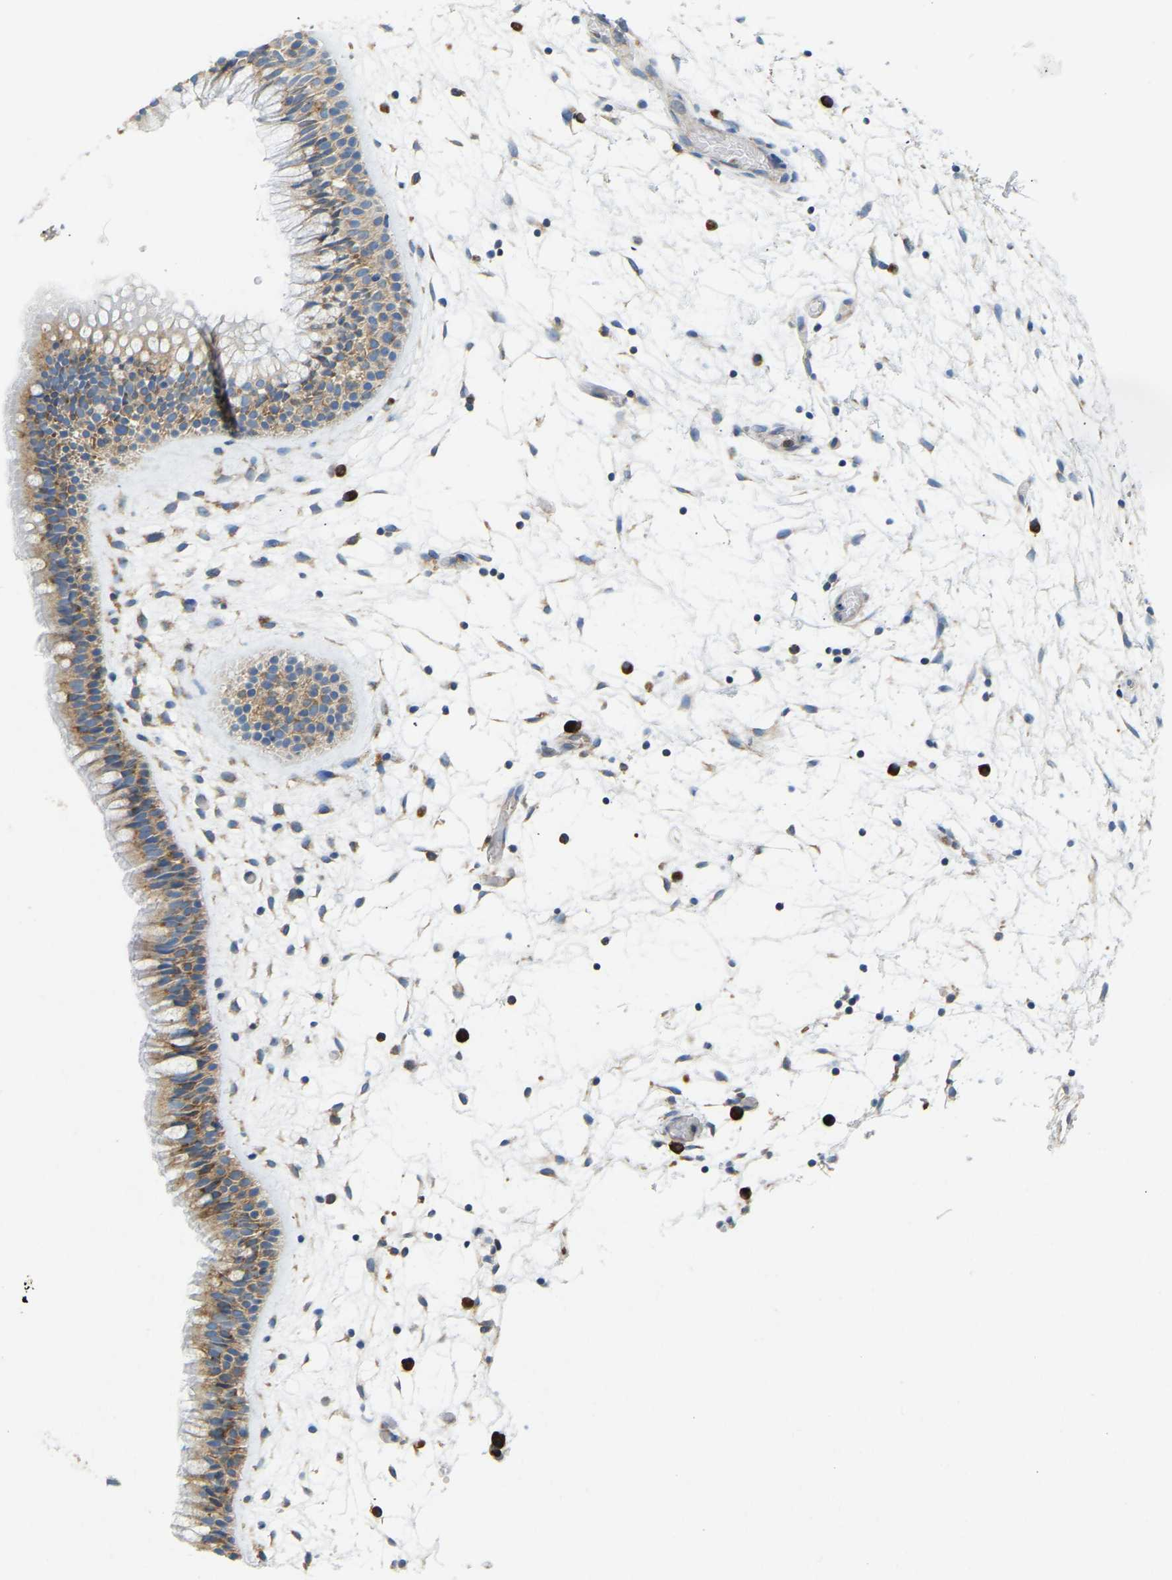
{"staining": {"intensity": "moderate", "quantity": ">75%", "location": "cytoplasmic/membranous"}, "tissue": "nasopharynx", "cell_type": "Respiratory epithelial cells", "image_type": "normal", "snomed": [{"axis": "morphology", "description": "Normal tissue, NOS"}, {"axis": "morphology", "description": "Inflammation, NOS"}, {"axis": "topography", "description": "Nasopharynx"}], "caption": "A brown stain labels moderate cytoplasmic/membranous expression of a protein in respiratory epithelial cells of unremarkable nasopharynx. The protein is stained brown, and the nuclei are stained in blue (DAB (3,3'-diaminobenzidine) IHC with brightfield microscopy, high magnification).", "gene": "SND1", "patient": {"sex": "male", "age": 48}}